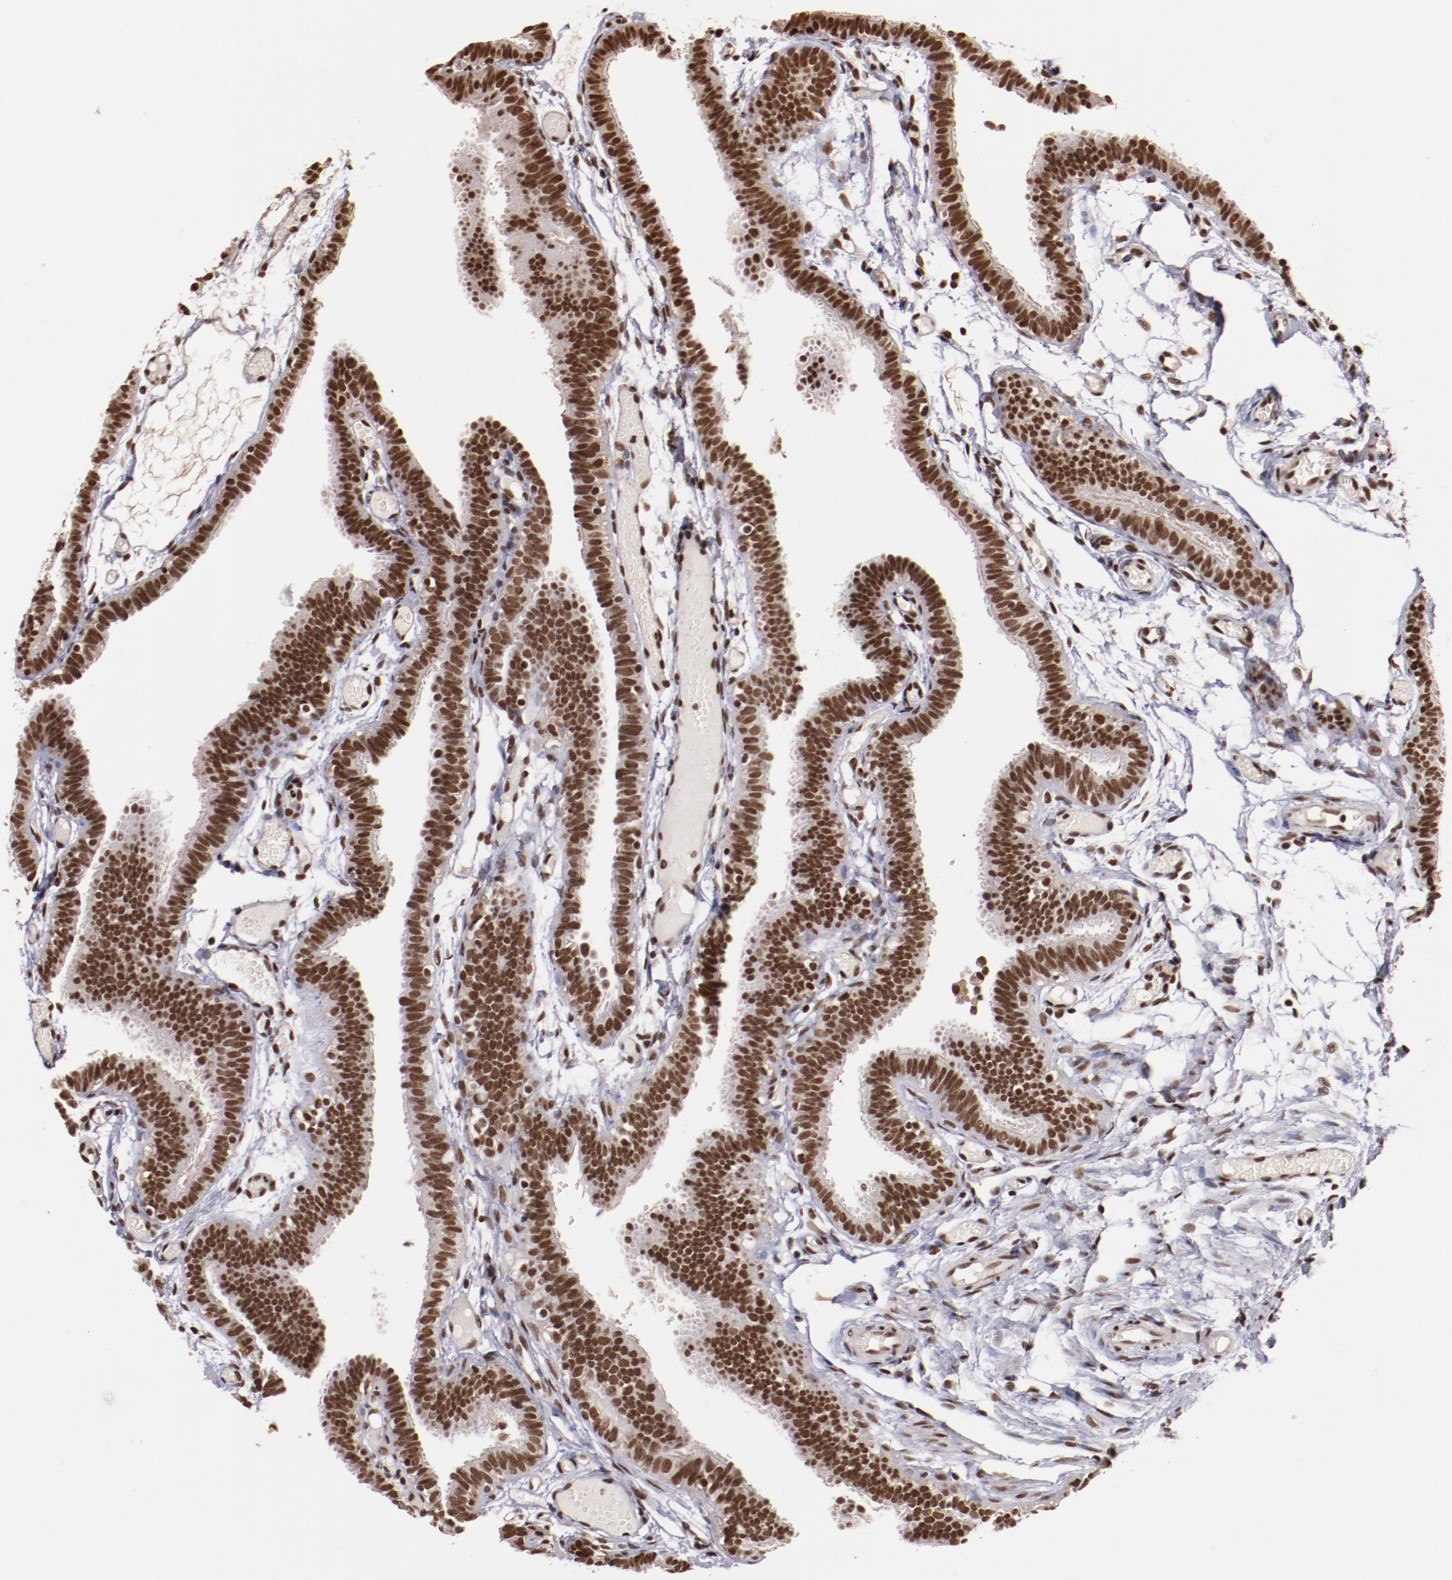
{"staining": {"intensity": "moderate", "quantity": ">75%", "location": "nuclear"}, "tissue": "fallopian tube", "cell_type": "Glandular cells", "image_type": "normal", "snomed": [{"axis": "morphology", "description": "Normal tissue, NOS"}, {"axis": "topography", "description": "Fallopian tube"}], "caption": "Unremarkable fallopian tube exhibits moderate nuclear staining in approximately >75% of glandular cells.", "gene": "STAG2", "patient": {"sex": "female", "age": 29}}